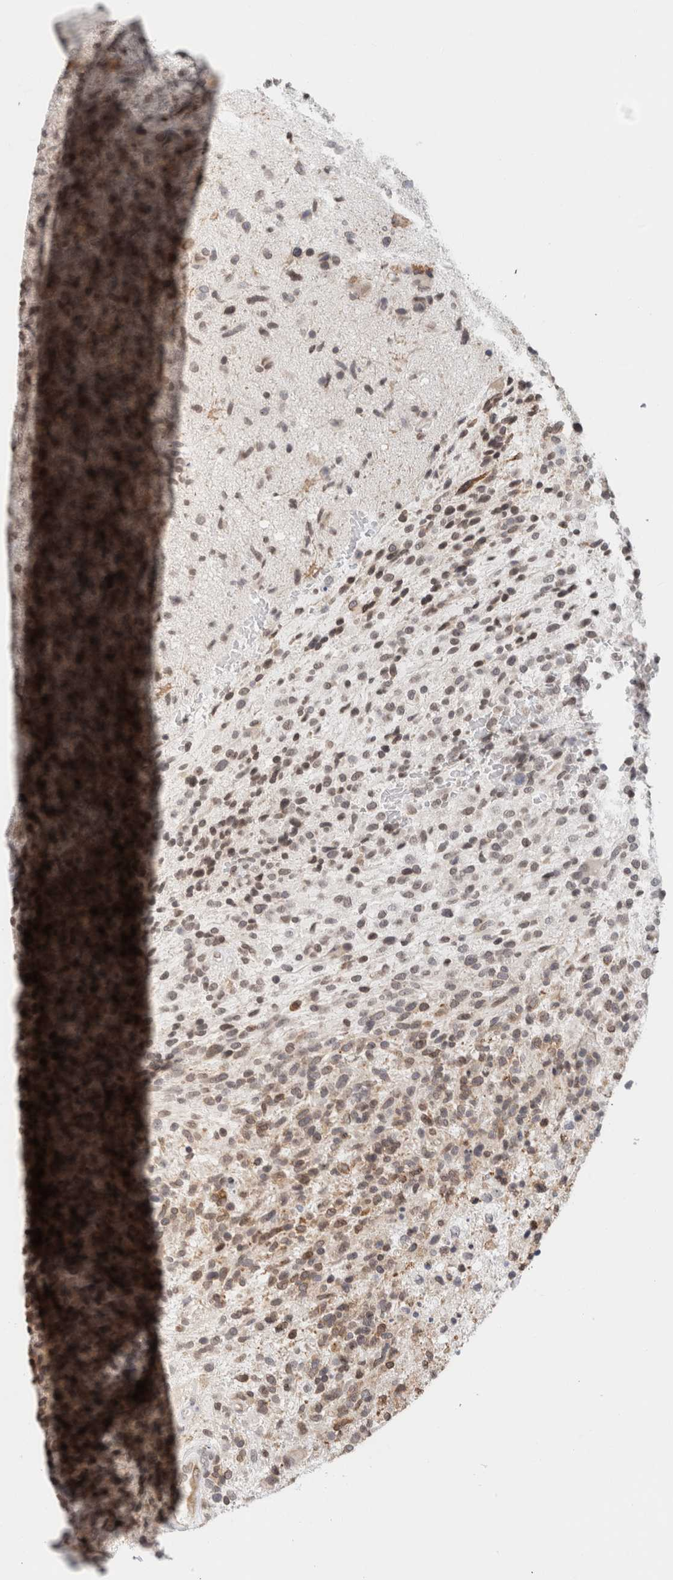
{"staining": {"intensity": "moderate", "quantity": ">75%", "location": "cytoplasmic/membranous,nuclear"}, "tissue": "glioma", "cell_type": "Tumor cells", "image_type": "cancer", "snomed": [{"axis": "morphology", "description": "Glioma, malignant, High grade"}, {"axis": "topography", "description": "Brain"}], "caption": "Malignant glioma (high-grade) was stained to show a protein in brown. There is medium levels of moderate cytoplasmic/membranous and nuclear expression in about >75% of tumor cells.", "gene": "RBMX2", "patient": {"sex": "male", "age": 72}}